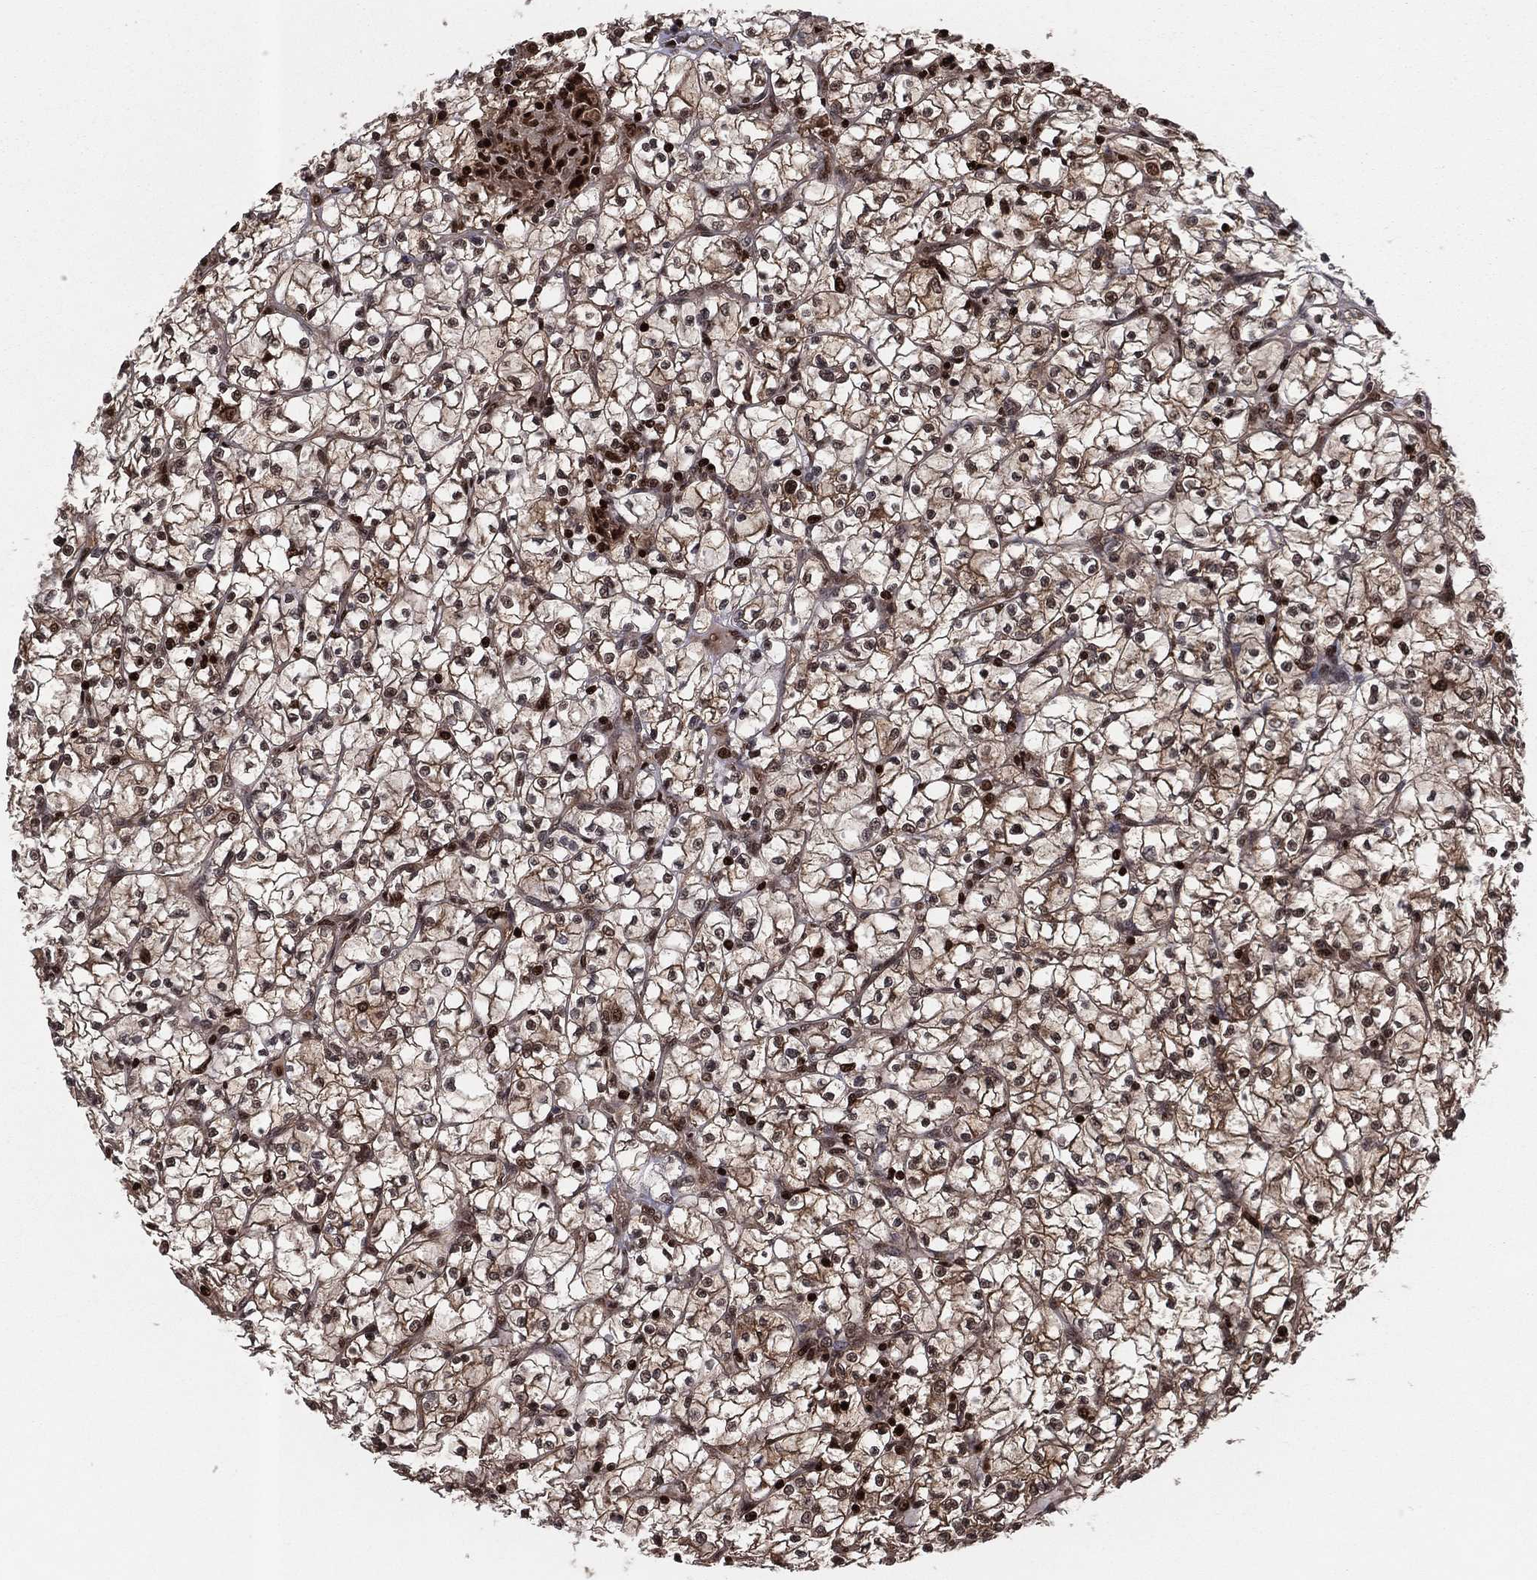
{"staining": {"intensity": "strong", "quantity": ">75%", "location": "cytoplasmic/membranous,nuclear"}, "tissue": "renal cancer", "cell_type": "Tumor cells", "image_type": "cancer", "snomed": [{"axis": "morphology", "description": "Adenocarcinoma, NOS"}, {"axis": "topography", "description": "Kidney"}], "caption": "DAB (3,3'-diaminobenzidine) immunohistochemical staining of human renal cancer demonstrates strong cytoplasmic/membranous and nuclear protein expression in about >75% of tumor cells.", "gene": "PSMA1", "patient": {"sex": "female", "age": 64}}